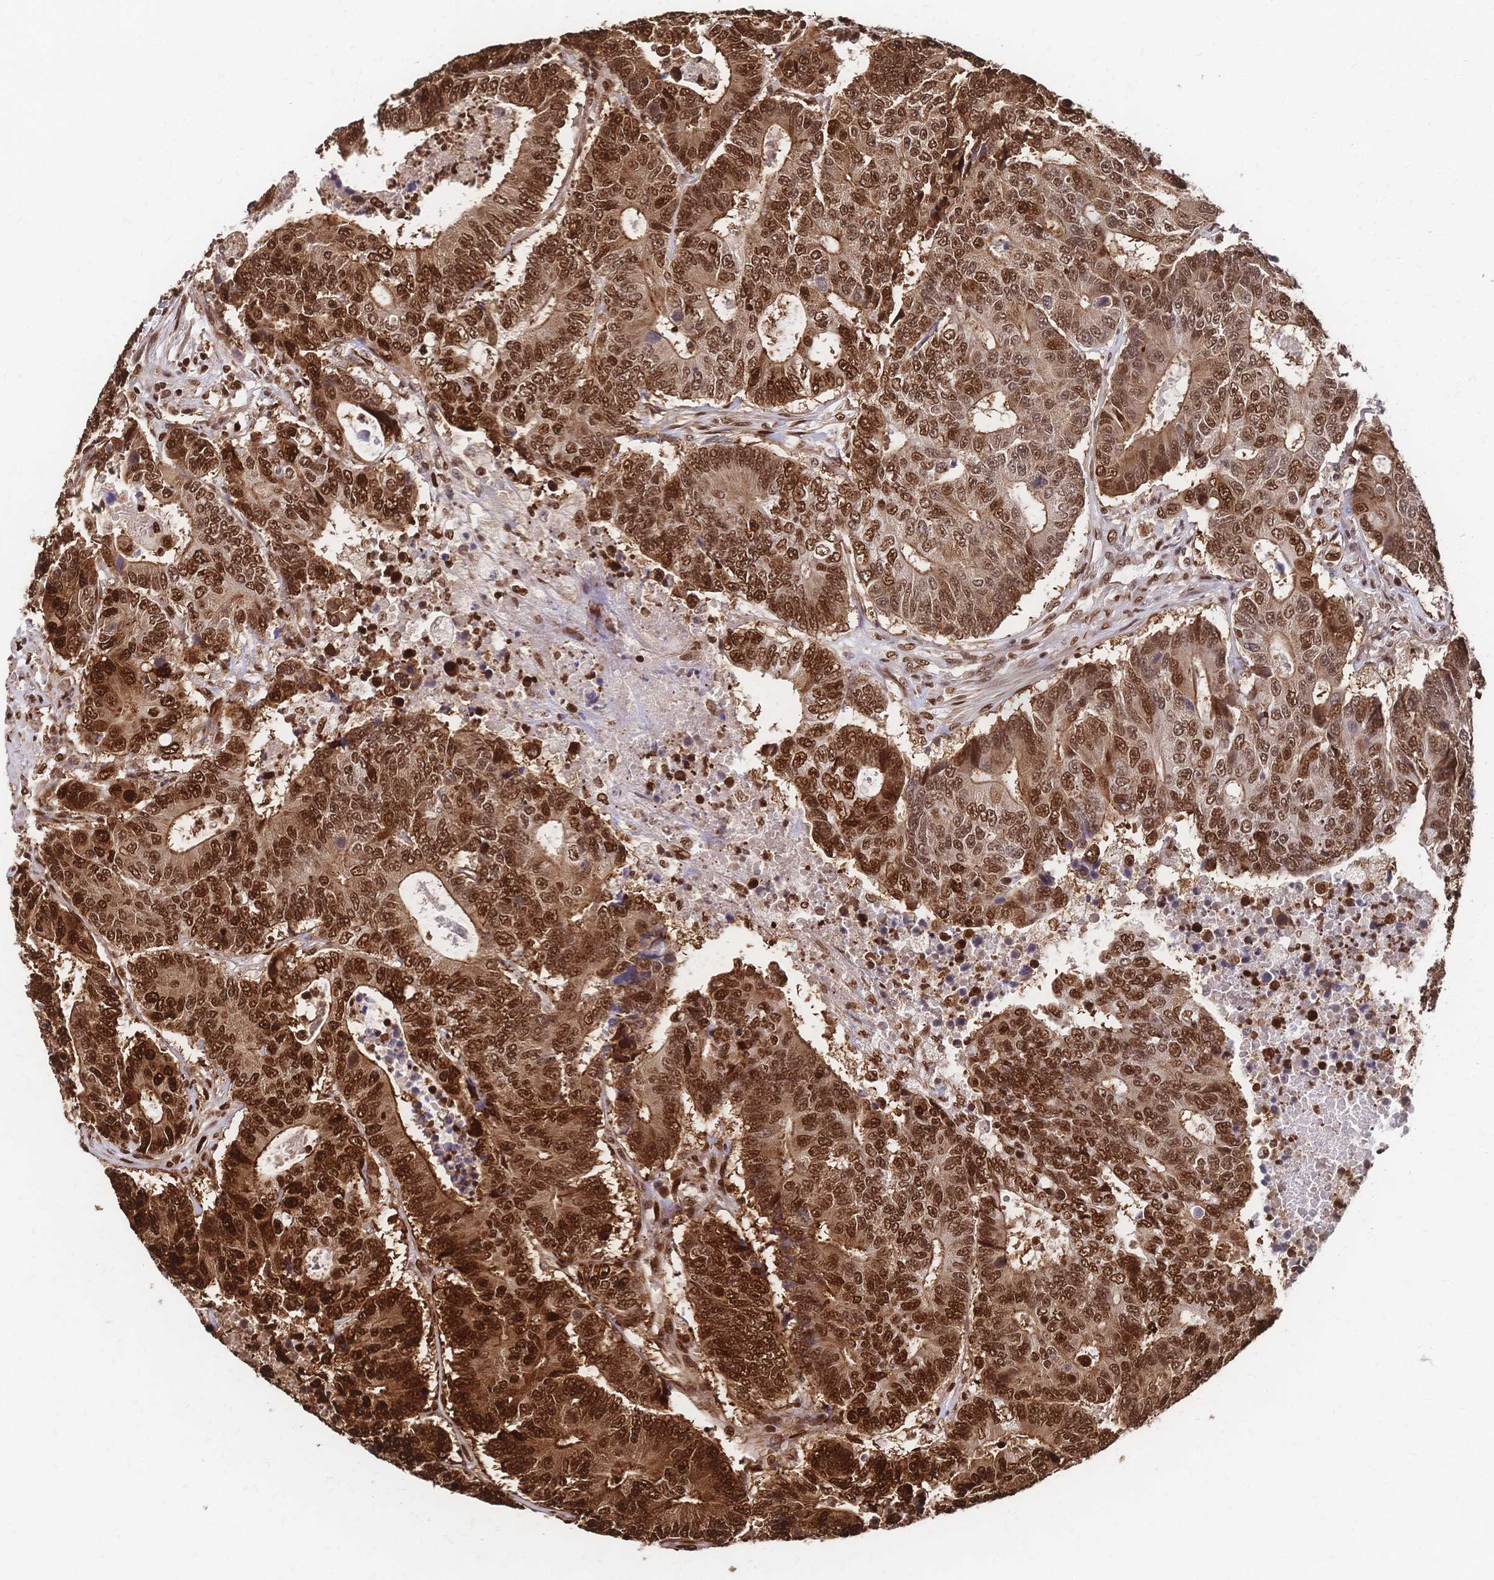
{"staining": {"intensity": "moderate", "quantity": ">75%", "location": "cytoplasmic/membranous,nuclear"}, "tissue": "colorectal cancer", "cell_type": "Tumor cells", "image_type": "cancer", "snomed": [{"axis": "morphology", "description": "Adenocarcinoma, NOS"}, {"axis": "topography", "description": "Colon"}], "caption": "Protein expression analysis of colorectal cancer reveals moderate cytoplasmic/membranous and nuclear staining in about >75% of tumor cells.", "gene": "HDGF", "patient": {"sex": "female", "age": 48}}